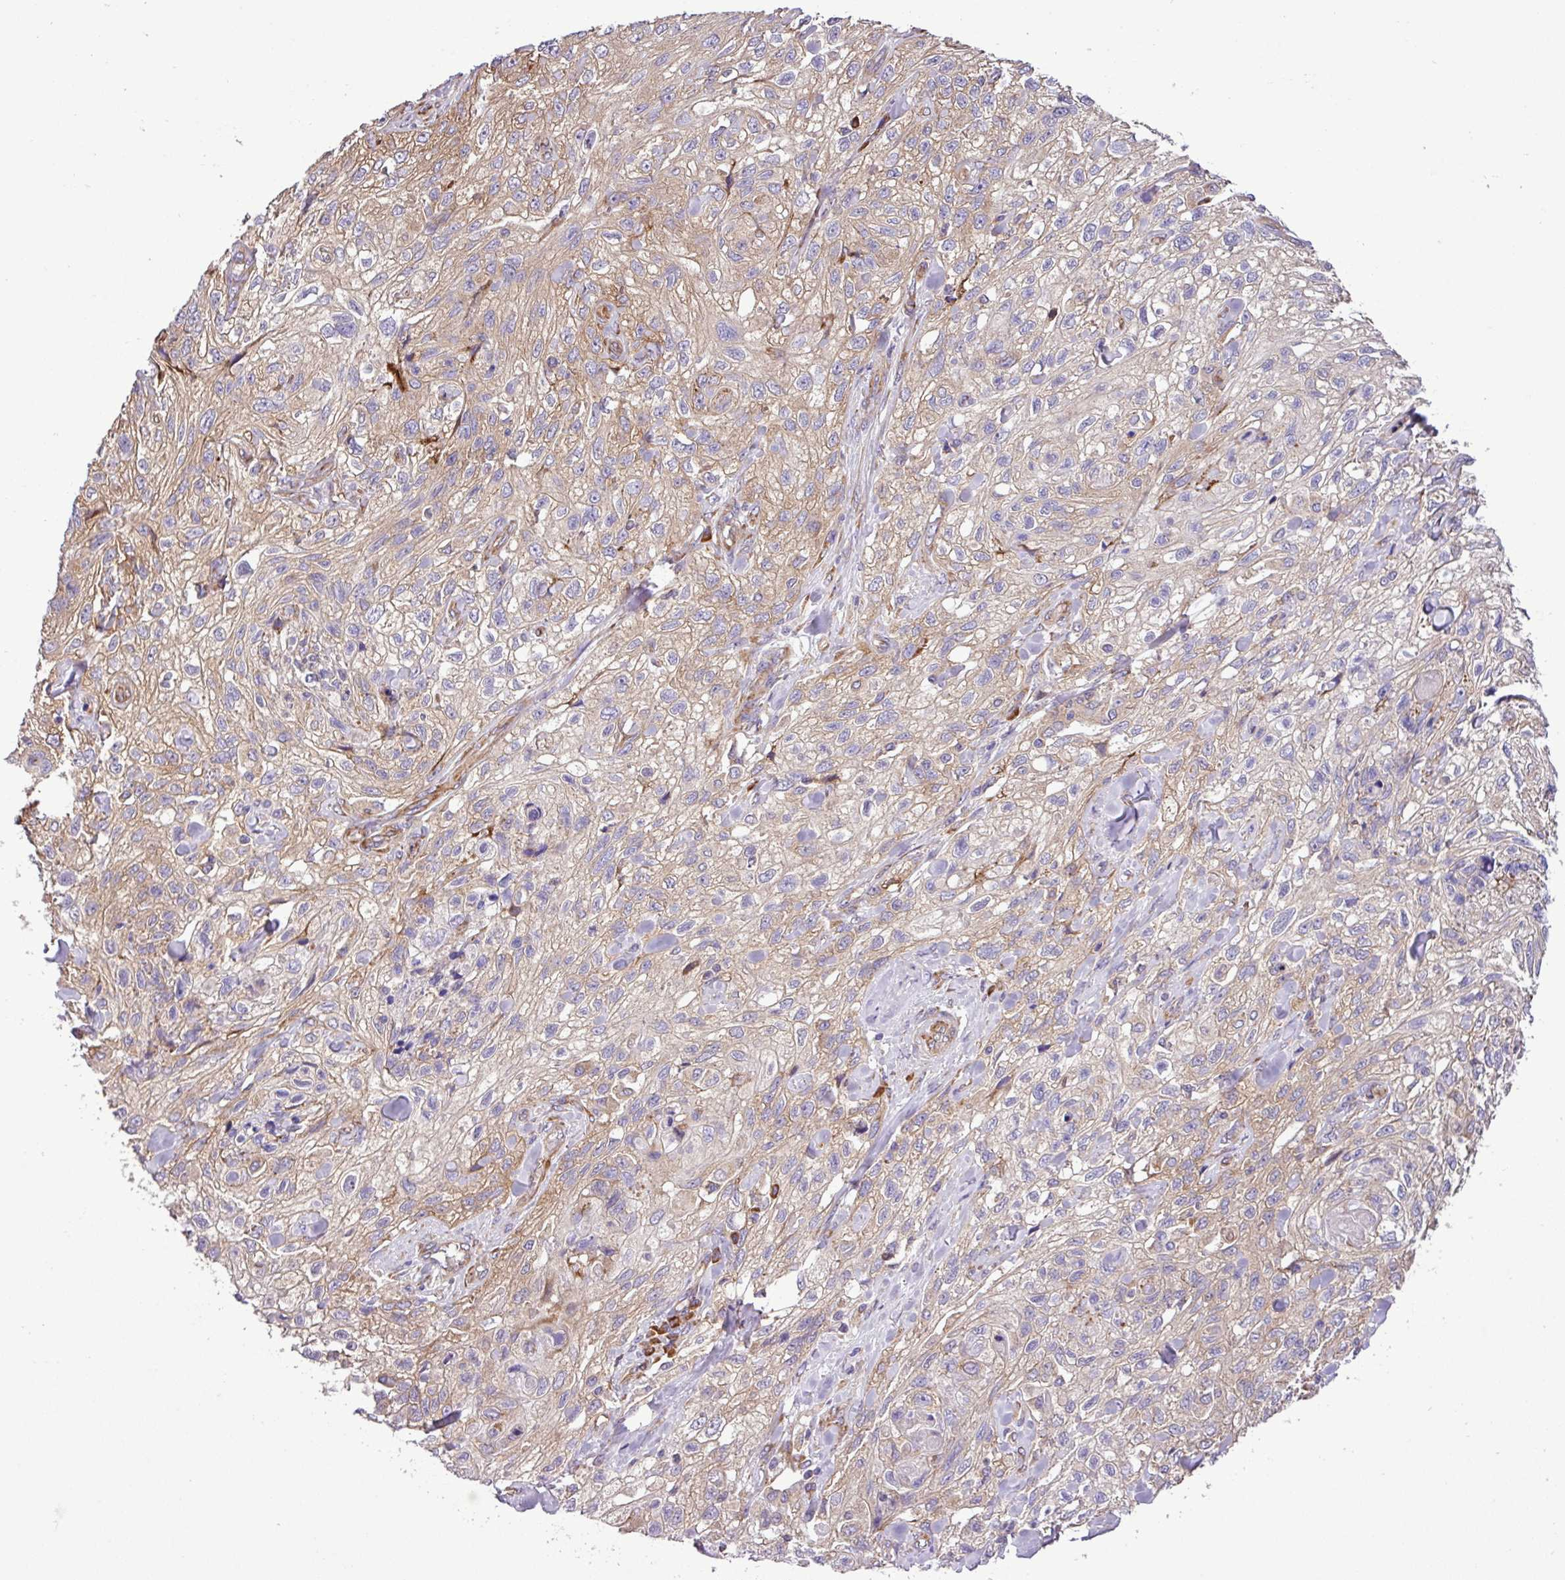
{"staining": {"intensity": "moderate", "quantity": "25%-75%", "location": "cytoplasmic/membranous"}, "tissue": "skin cancer", "cell_type": "Tumor cells", "image_type": "cancer", "snomed": [{"axis": "morphology", "description": "Squamous cell carcinoma, NOS"}, {"axis": "topography", "description": "Skin"}, {"axis": "topography", "description": "Vulva"}], "caption": "This image exhibits immunohistochemistry staining of skin cancer, with medium moderate cytoplasmic/membranous staining in approximately 25%-75% of tumor cells.", "gene": "RPL13", "patient": {"sex": "female", "age": 86}}